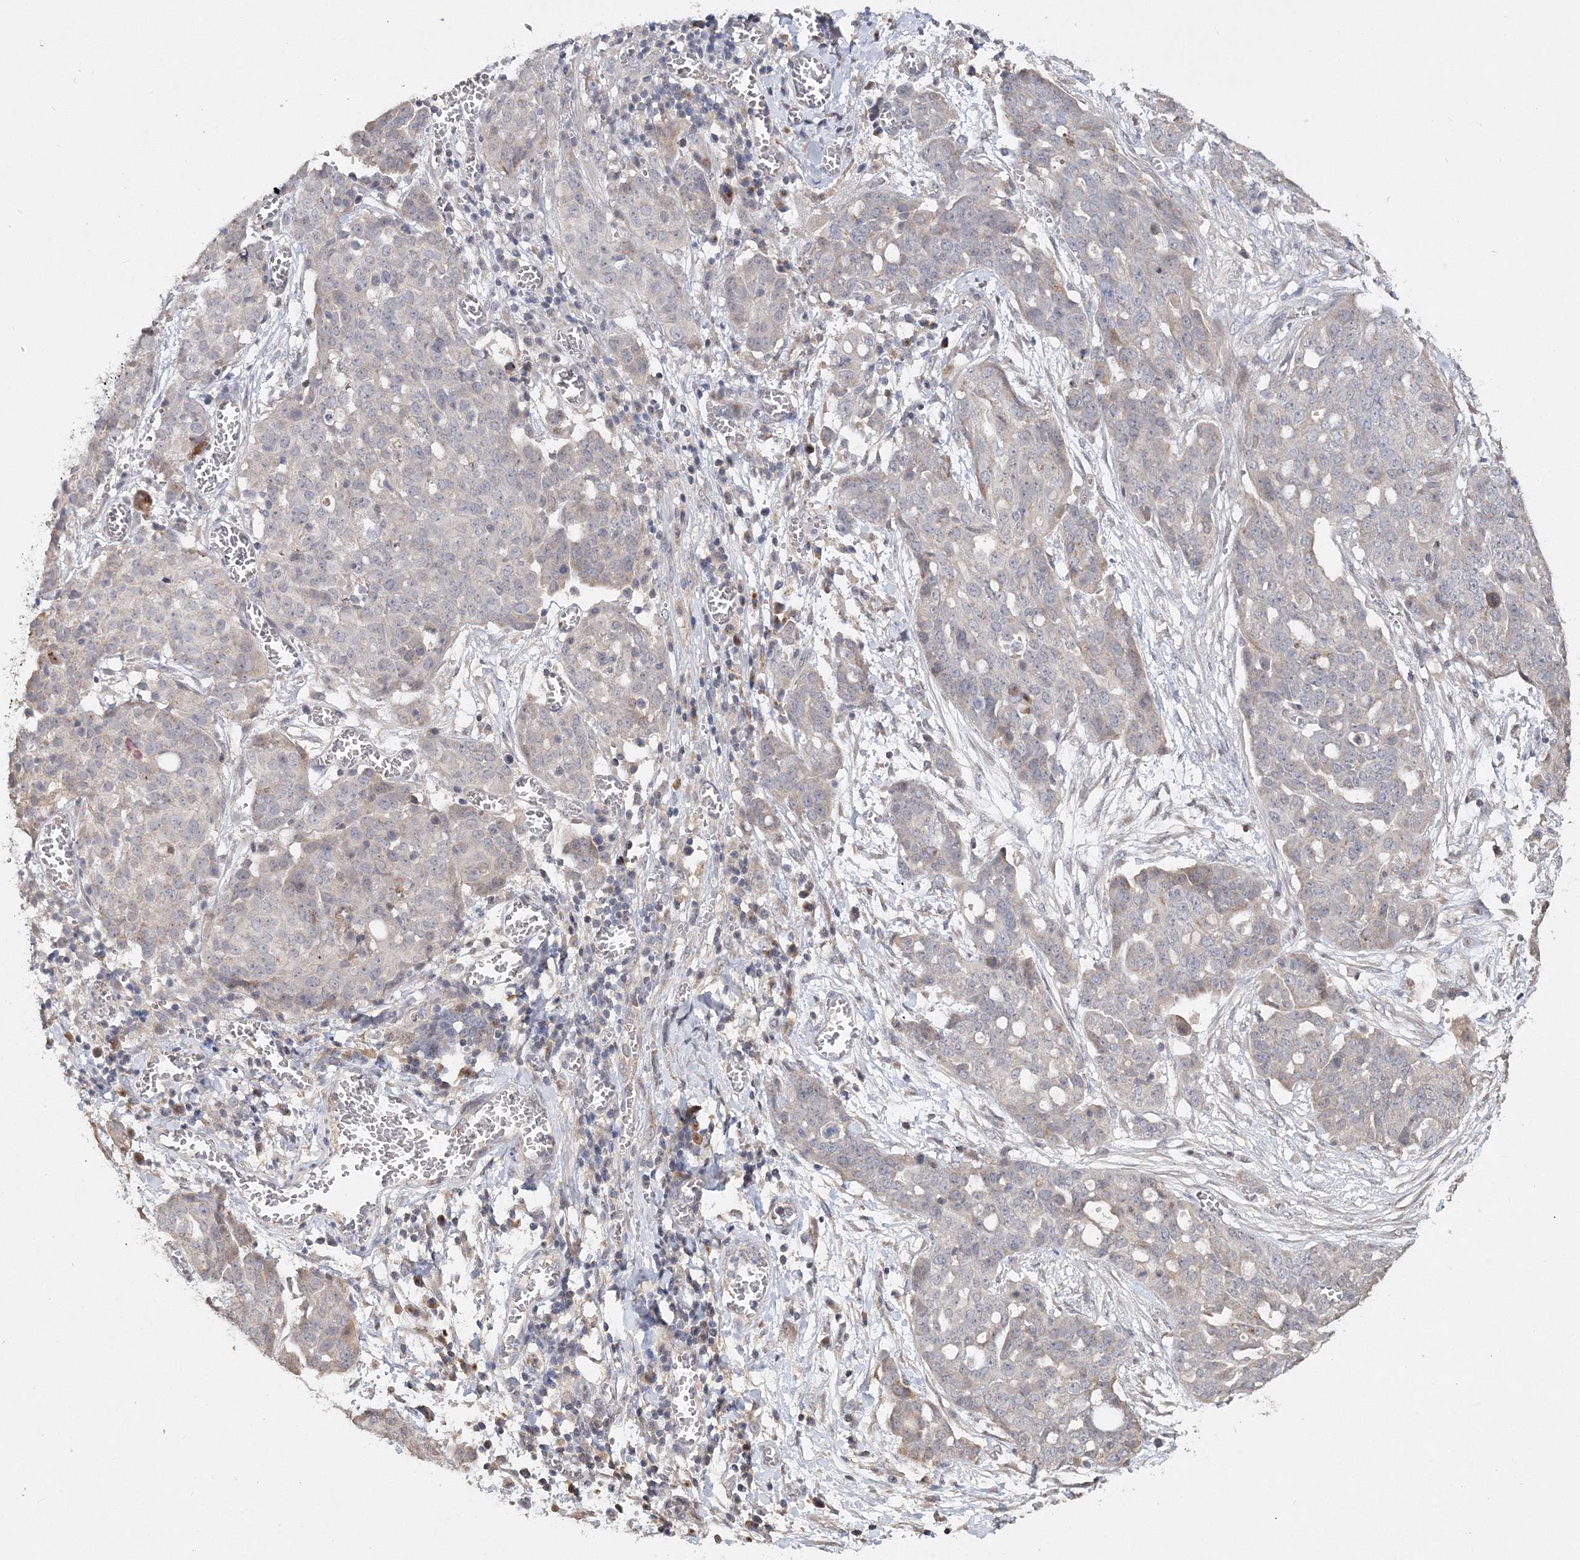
{"staining": {"intensity": "negative", "quantity": "none", "location": "none"}, "tissue": "ovarian cancer", "cell_type": "Tumor cells", "image_type": "cancer", "snomed": [{"axis": "morphology", "description": "Cystadenocarcinoma, serous, NOS"}, {"axis": "topography", "description": "Soft tissue"}, {"axis": "topography", "description": "Ovary"}], "caption": "IHC photomicrograph of ovarian serous cystadenocarcinoma stained for a protein (brown), which reveals no staining in tumor cells.", "gene": "GJB5", "patient": {"sex": "female", "age": 57}}